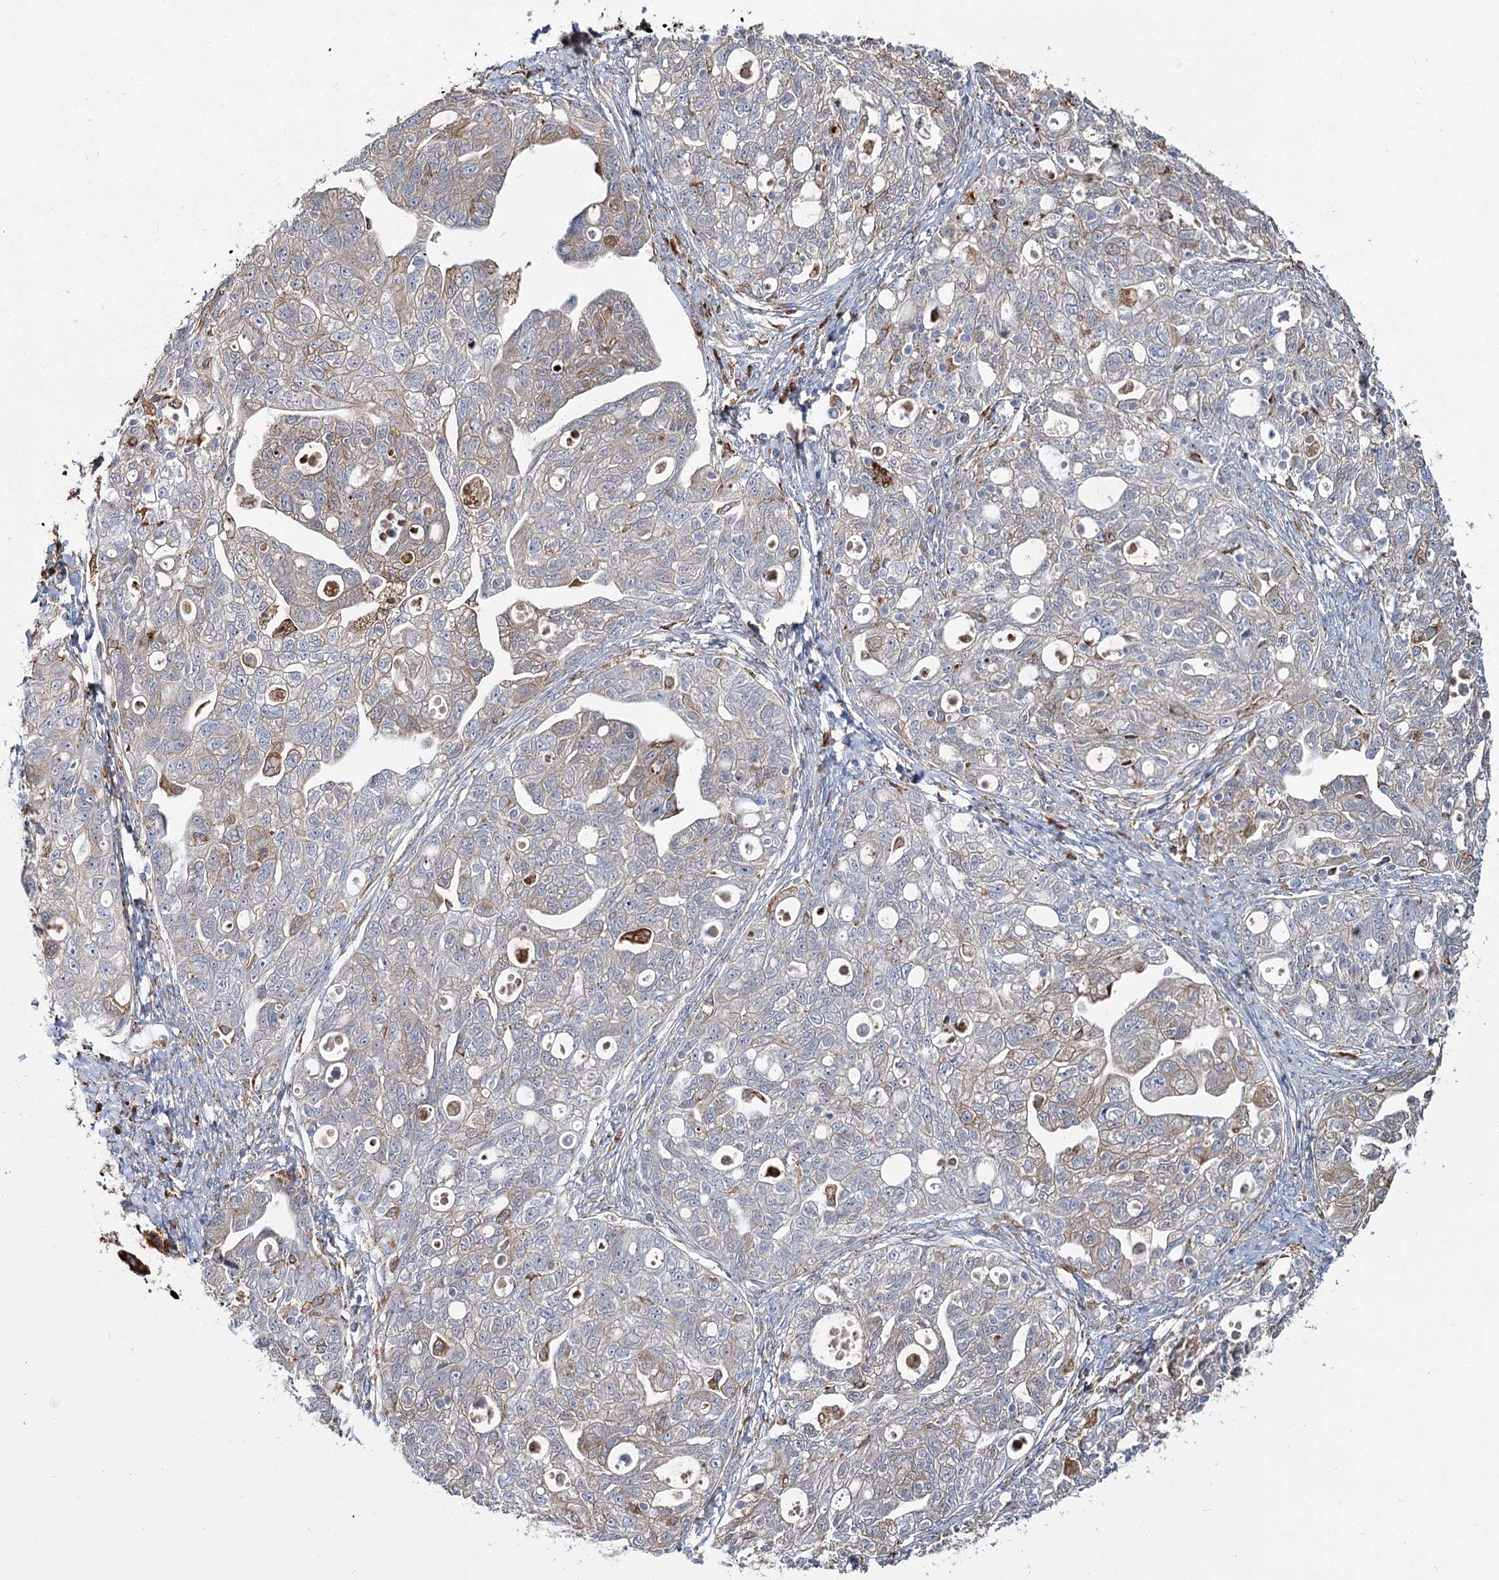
{"staining": {"intensity": "negative", "quantity": "none", "location": "none"}, "tissue": "ovarian cancer", "cell_type": "Tumor cells", "image_type": "cancer", "snomed": [{"axis": "morphology", "description": "Carcinoma, NOS"}, {"axis": "morphology", "description": "Cystadenocarcinoma, serous, NOS"}, {"axis": "topography", "description": "Ovary"}], "caption": "The image demonstrates no staining of tumor cells in ovarian cancer (serous cystadenocarcinoma).", "gene": "ZCCHC9", "patient": {"sex": "female", "age": 69}}